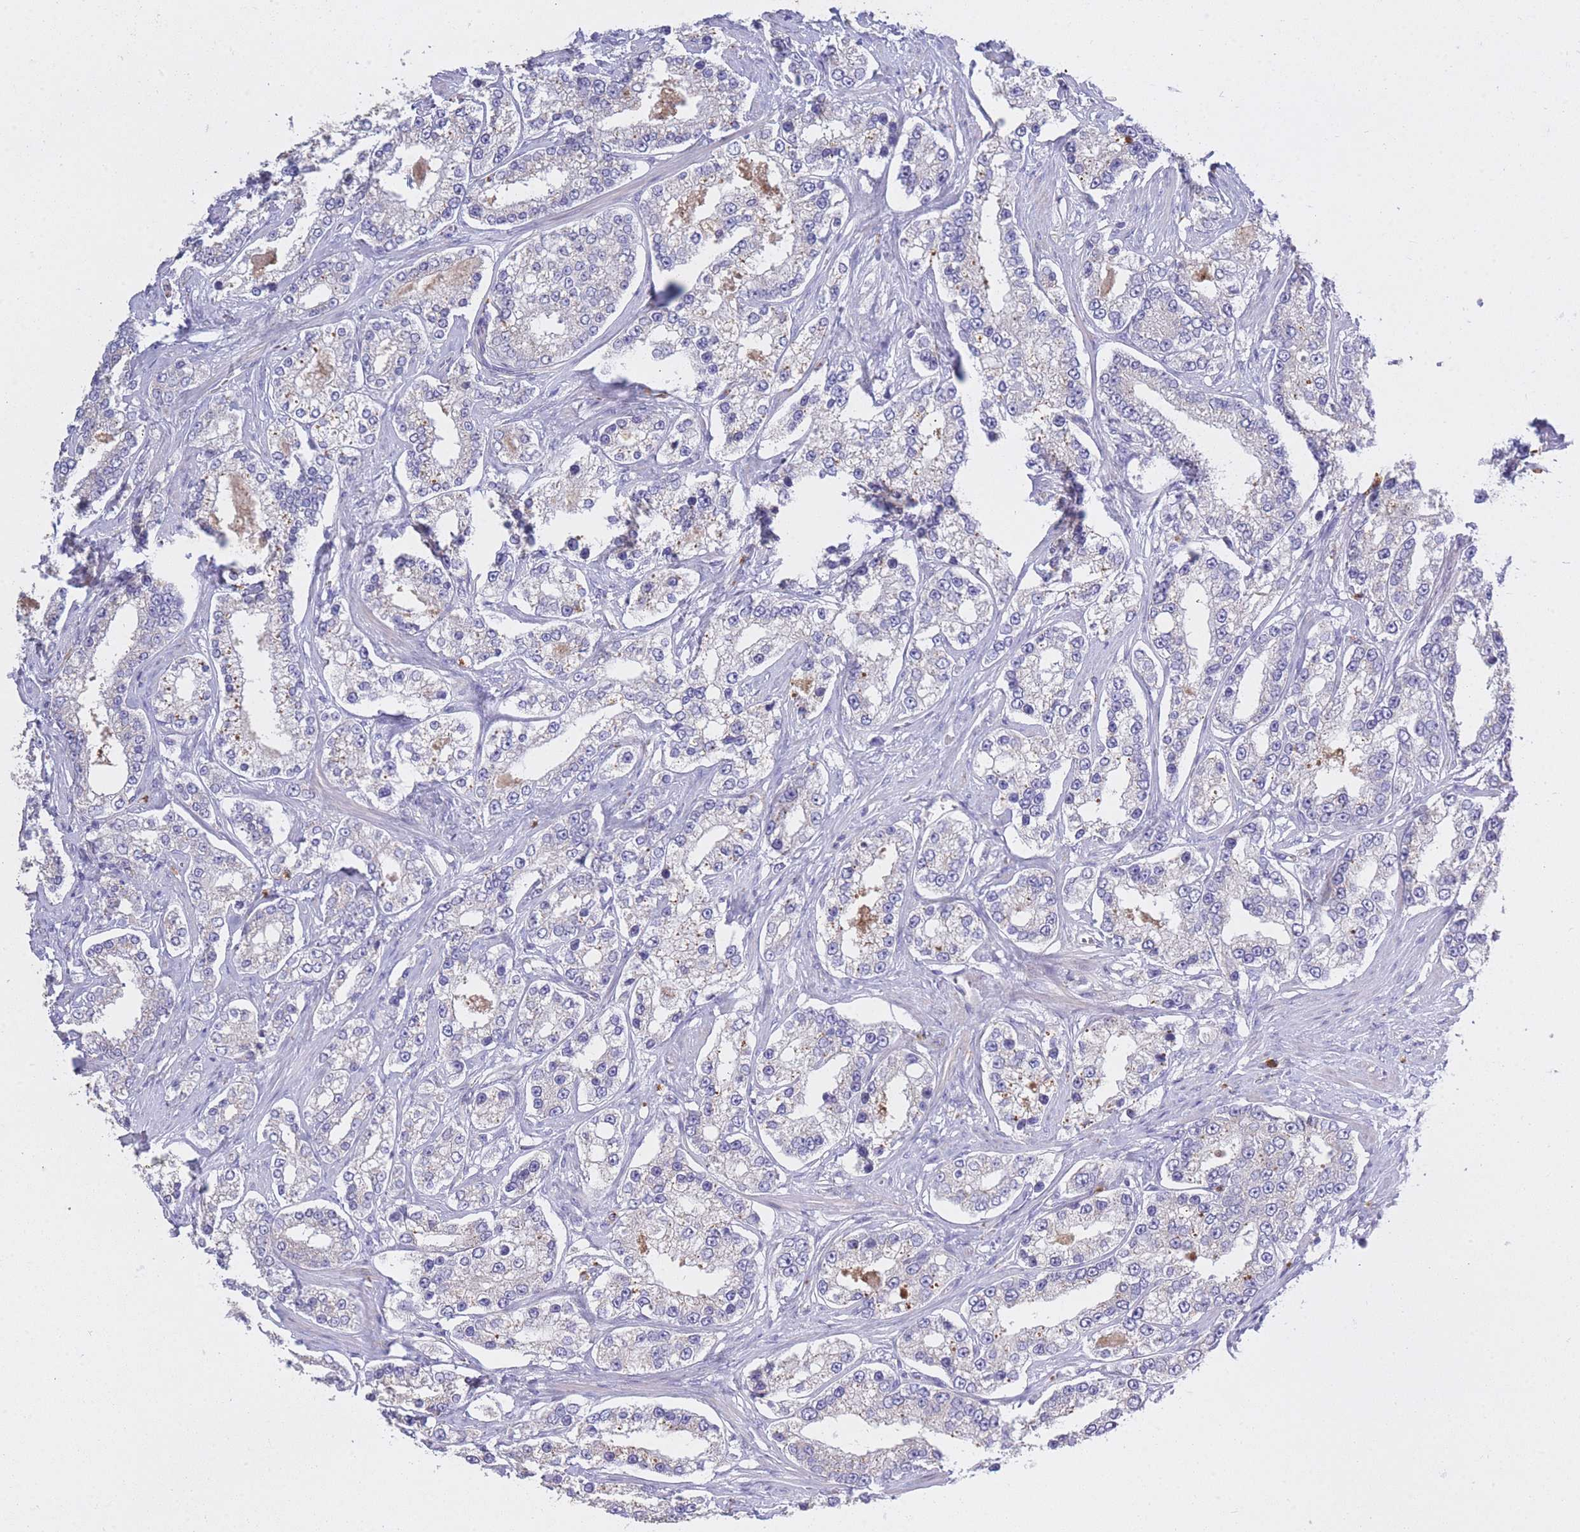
{"staining": {"intensity": "negative", "quantity": "none", "location": "none"}, "tissue": "prostate cancer", "cell_type": "Tumor cells", "image_type": "cancer", "snomed": [{"axis": "morphology", "description": "Normal tissue, NOS"}, {"axis": "morphology", "description": "Adenocarcinoma, High grade"}, {"axis": "topography", "description": "Prostate"}], "caption": "Human high-grade adenocarcinoma (prostate) stained for a protein using immunohistochemistry shows no positivity in tumor cells.", "gene": "CENPM", "patient": {"sex": "male", "age": 83}}